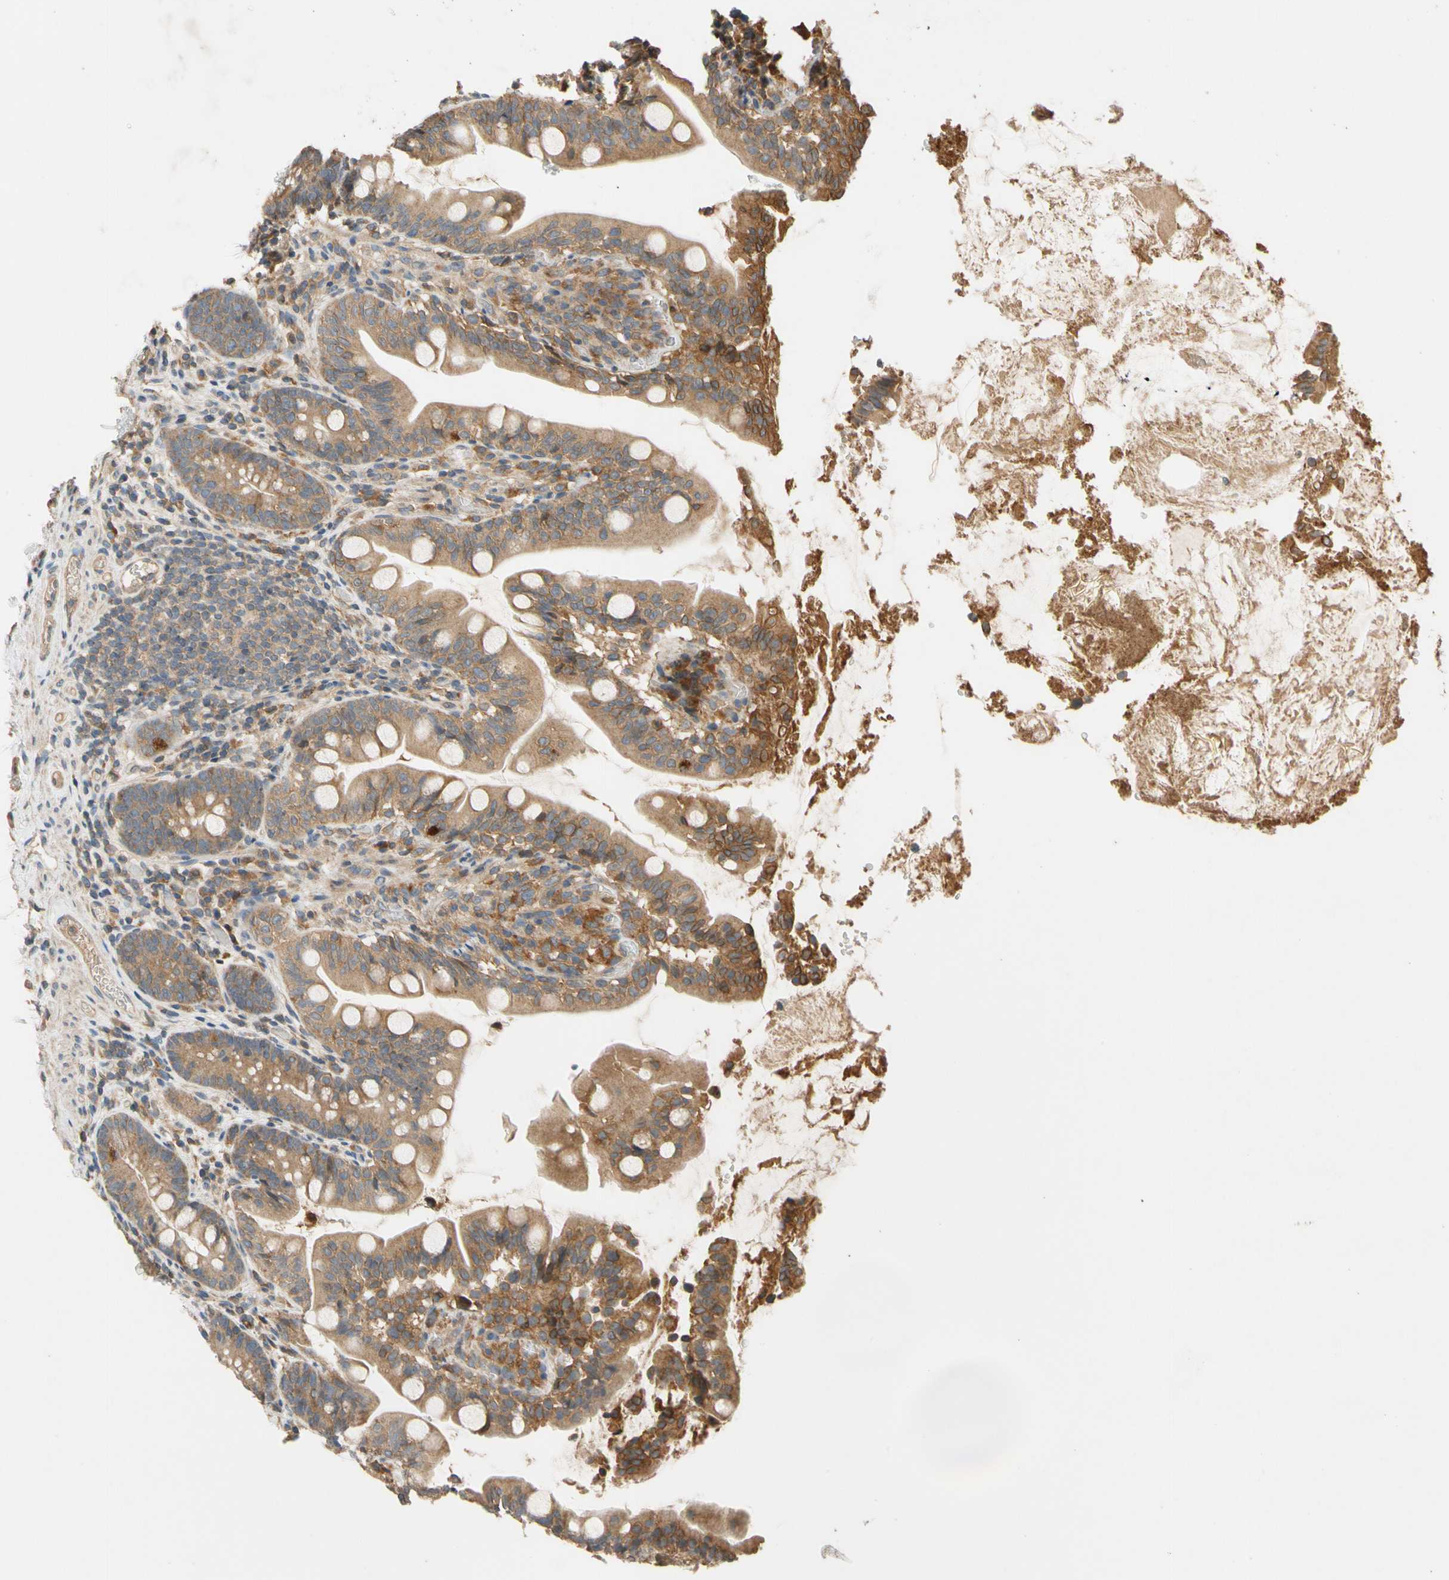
{"staining": {"intensity": "moderate", "quantity": ">75%", "location": "cytoplasmic/membranous"}, "tissue": "small intestine", "cell_type": "Glandular cells", "image_type": "normal", "snomed": [{"axis": "morphology", "description": "Normal tissue, NOS"}, {"axis": "topography", "description": "Small intestine"}], "caption": "Immunohistochemistry (IHC) staining of benign small intestine, which exhibits medium levels of moderate cytoplasmic/membranous positivity in approximately >75% of glandular cells indicating moderate cytoplasmic/membranous protein staining. The staining was performed using DAB (brown) for protein detection and nuclei were counterstained in hematoxylin (blue).", "gene": "USP12", "patient": {"sex": "female", "age": 56}}